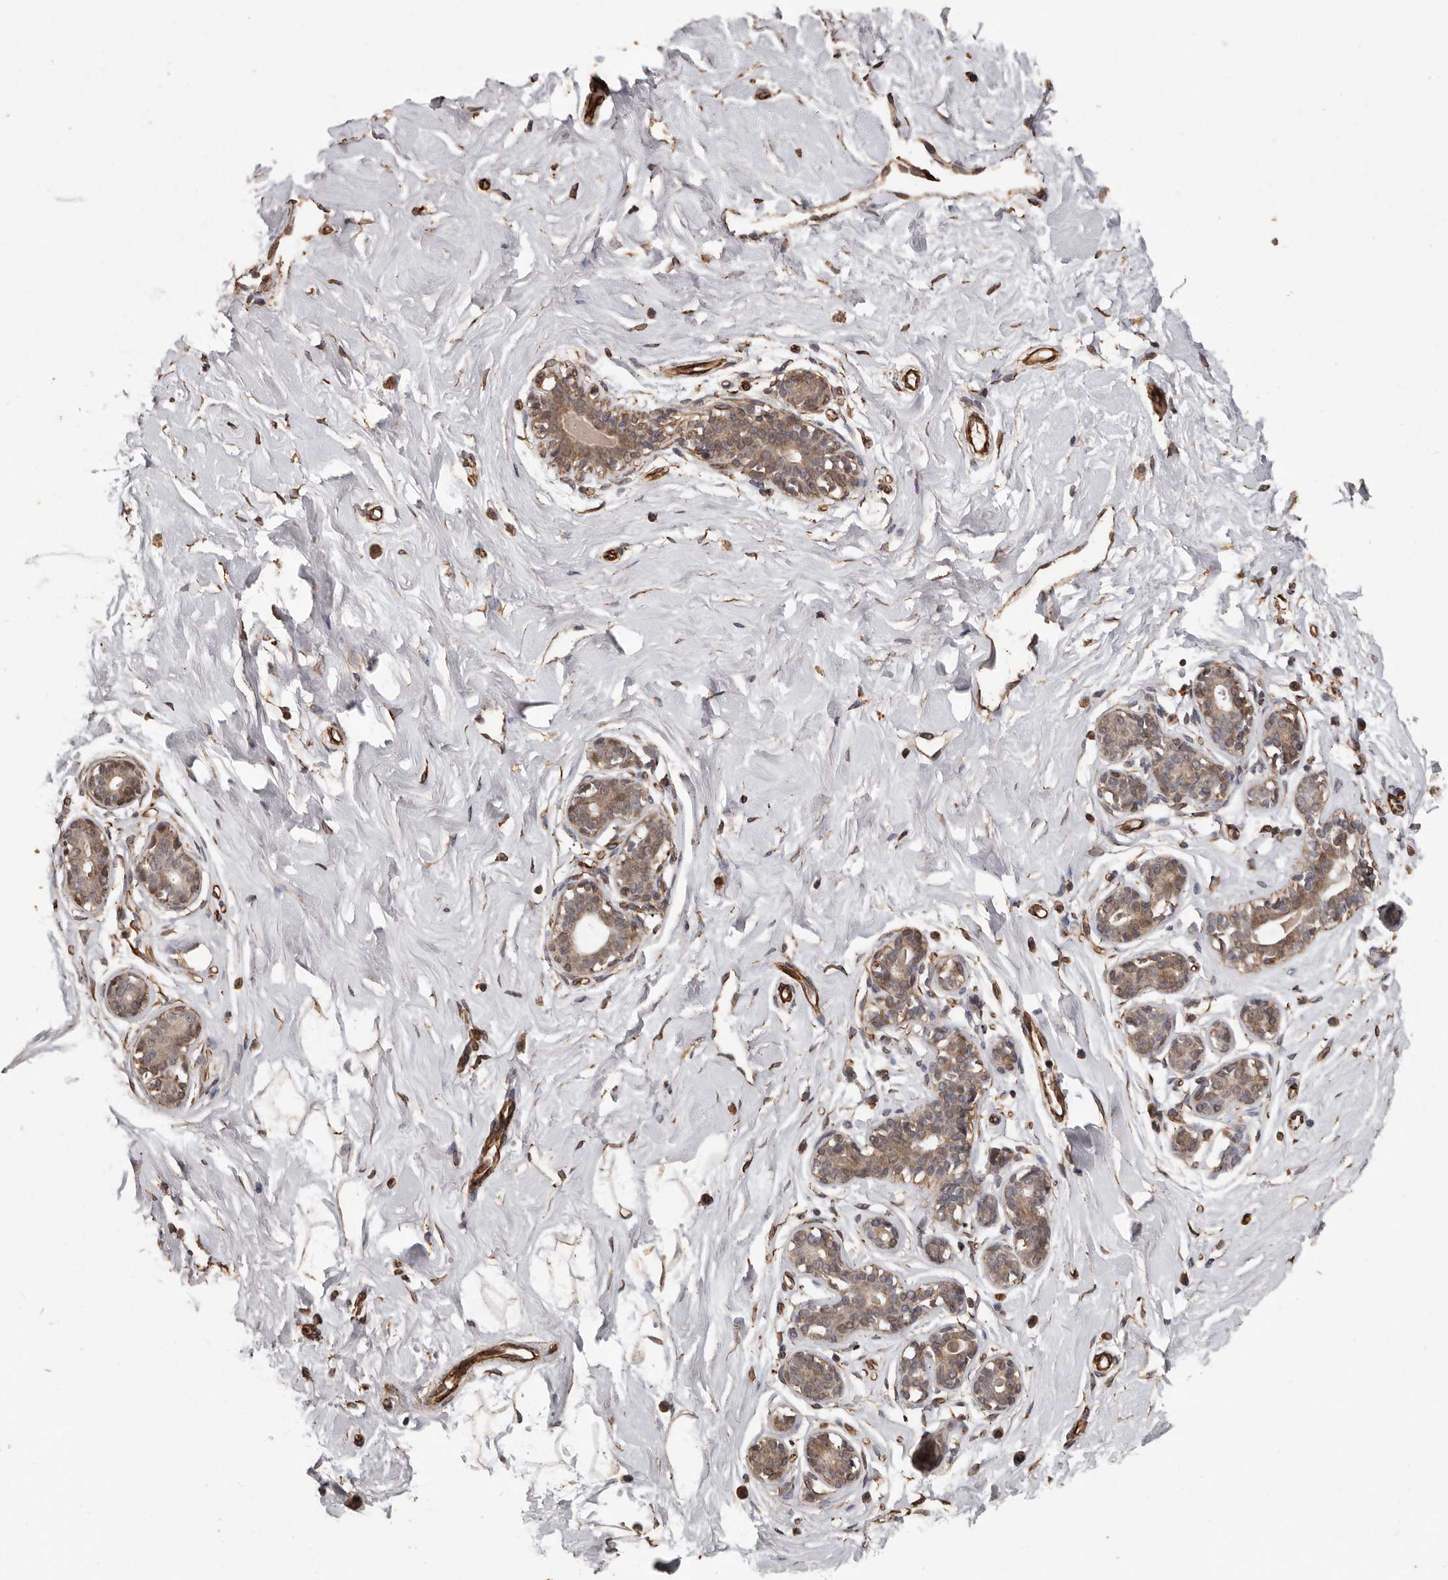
{"staining": {"intensity": "moderate", "quantity": "25%-75%", "location": "cytoplasmic/membranous"}, "tissue": "breast", "cell_type": "Adipocytes", "image_type": "normal", "snomed": [{"axis": "morphology", "description": "Normal tissue, NOS"}, {"axis": "morphology", "description": "Adenoma, NOS"}, {"axis": "topography", "description": "Breast"}], "caption": "About 25%-75% of adipocytes in normal human breast reveal moderate cytoplasmic/membranous protein staining as visualized by brown immunohistochemical staining.", "gene": "BRAT1", "patient": {"sex": "female", "age": 23}}